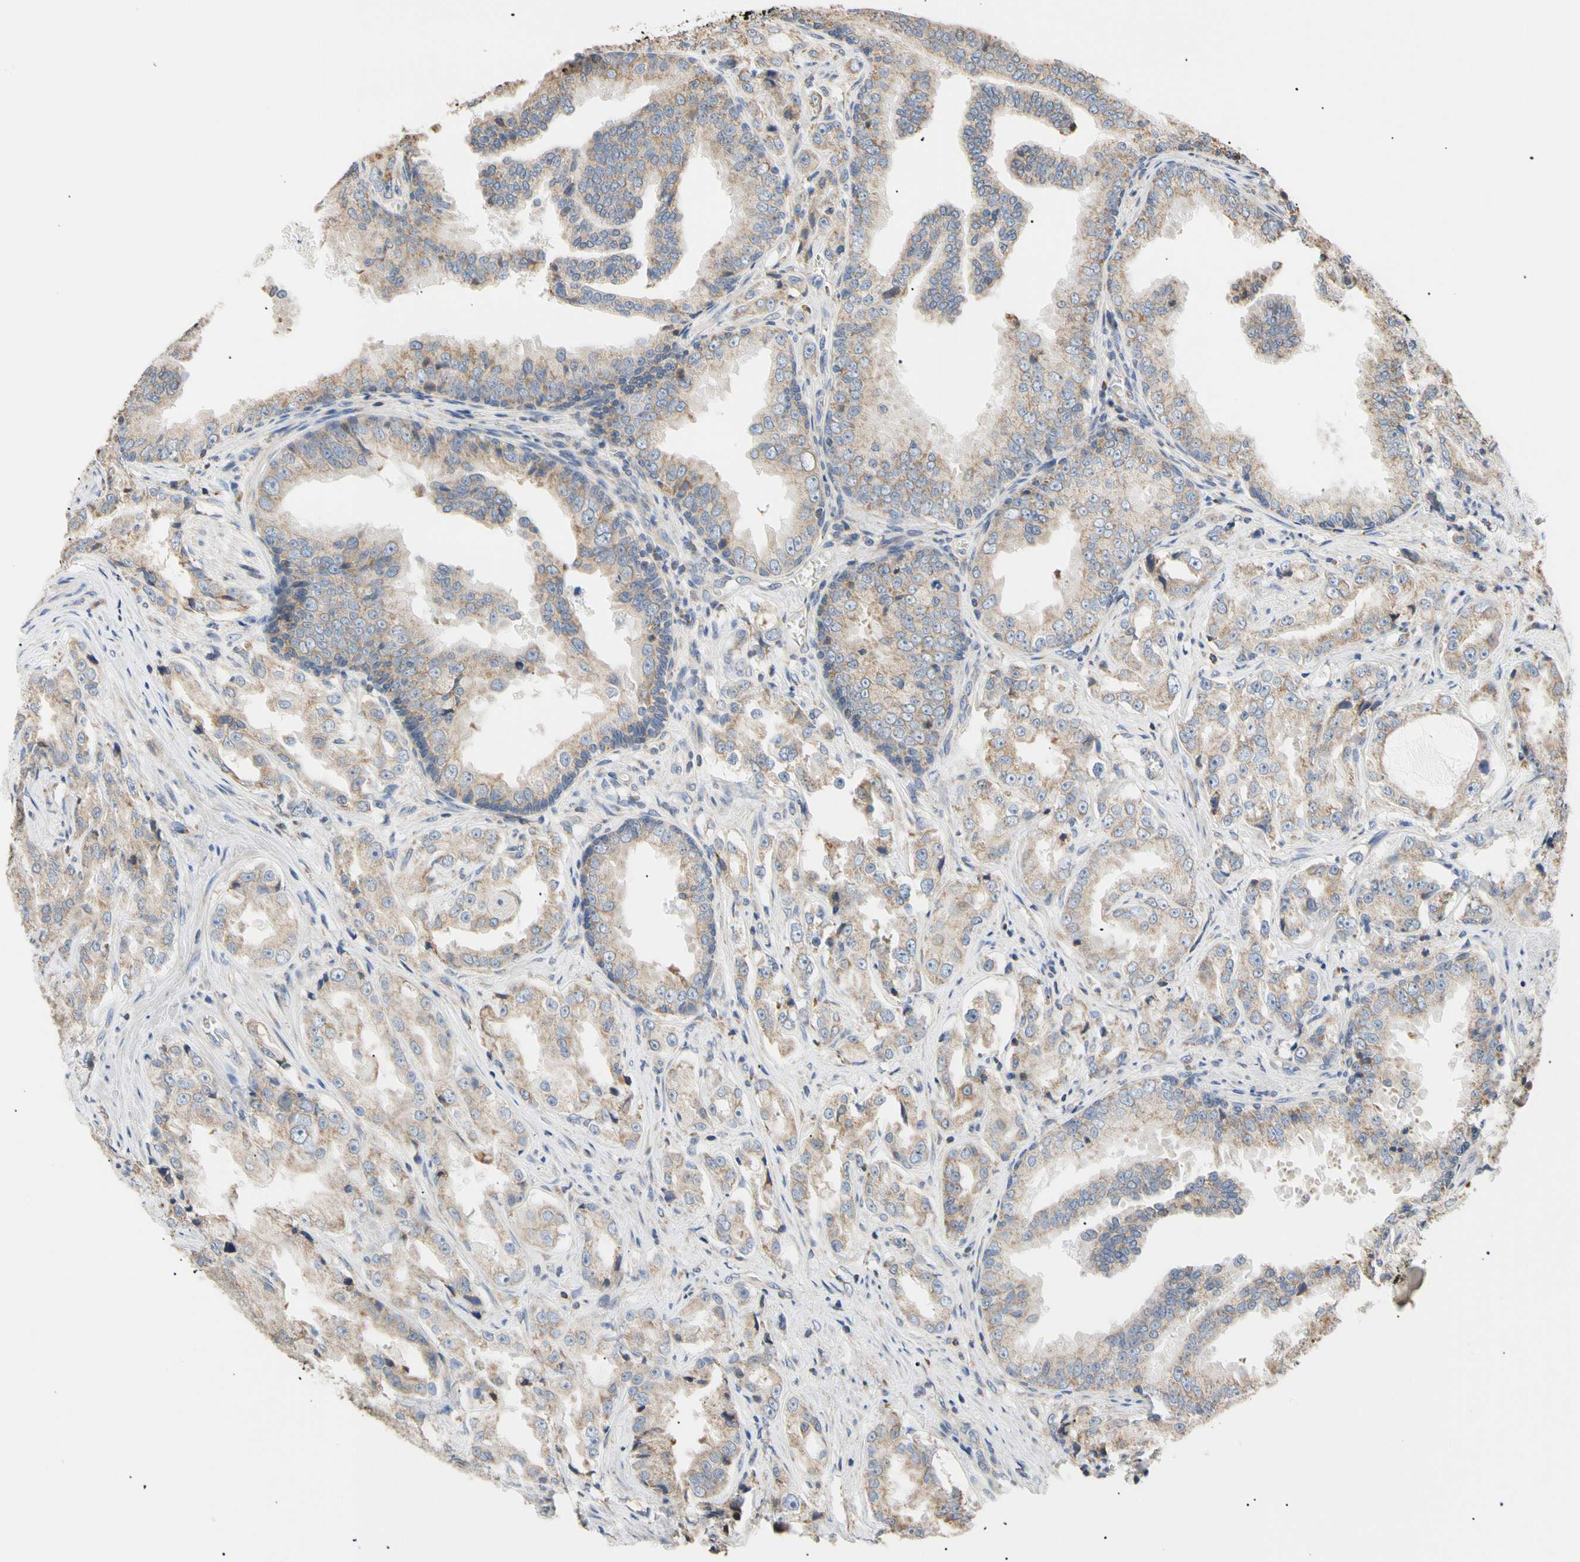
{"staining": {"intensity": "weak", "quantity": ">75%", "location": "cytoplasmic/membranous"}, "tissue": "prostate cancer", "cell_type": "Tumor cells", "image_type": "cancer", "snomed": [{"axis": "morphology", "description": "Adenocarcinoma, High grade"}, {"axis": "topography", "description": "Prostate"}], "caption": "Protein staining of adenocarcinoma (high-grade) (prostate) tissue displays weak cytoplasmic/membranous expression in about >75% of tumor cells.", "gene": "PLGRKT", "patient": {"sex": "male", "age": 73}}